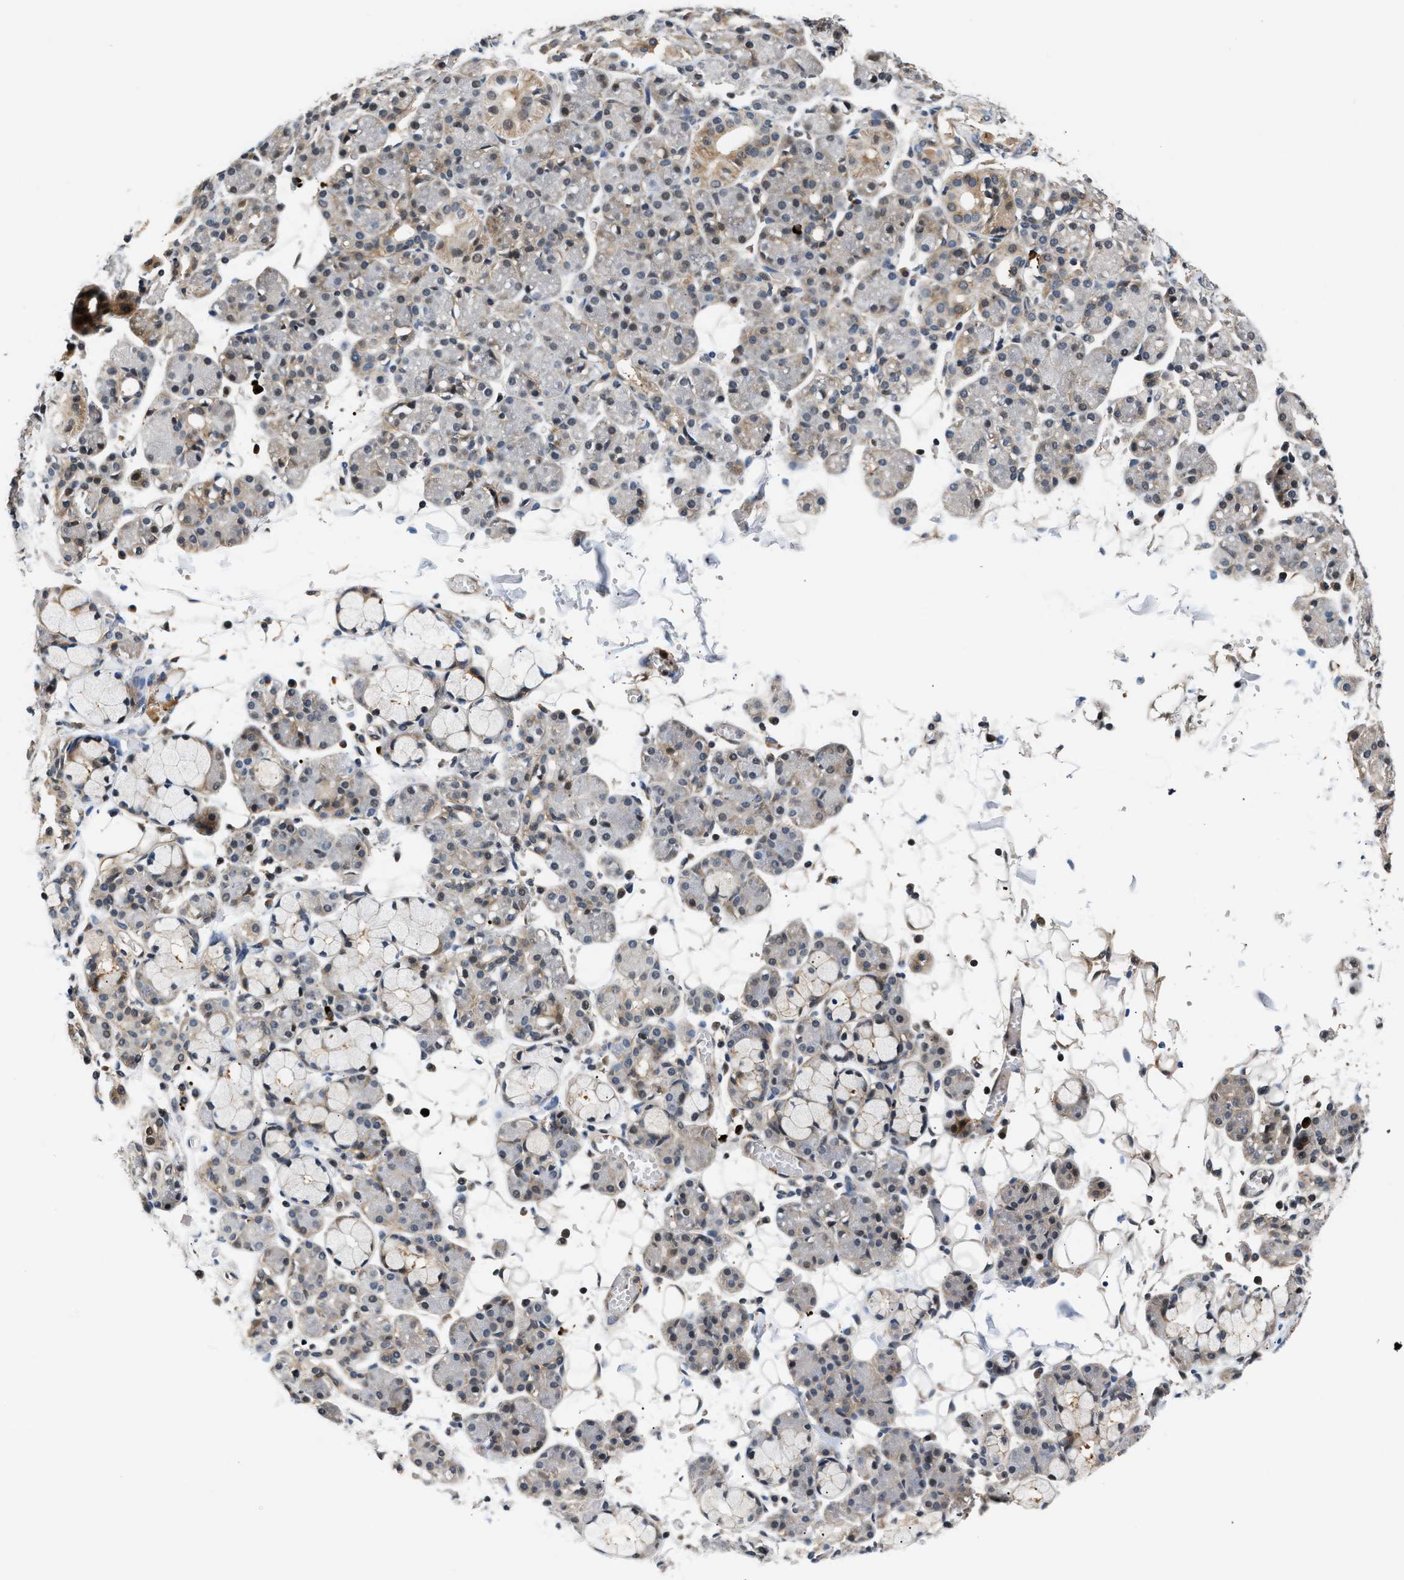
{"staining": {"intensity": "weak", "quantity": "<25%", "location": "cytoplasmic/membranous"}, "tissue": "salivary gland", "cell_type": "Glandular cells", "image_type": "normal", "snomed": [{"axis": "morphology", "description": "Normal tissue, NOS"}, {"axis": "topography", "description": "Salivary gland"}], "caption": "High power microscopy photomicrograph of an IHC photomicrograph of normal salivary gland, revealing no significant staining in glandular cells. (IHC, brightfield microscopy, high magnification).", "gene": "TUT7", "patient": {"sex": "male", "age": 63}}